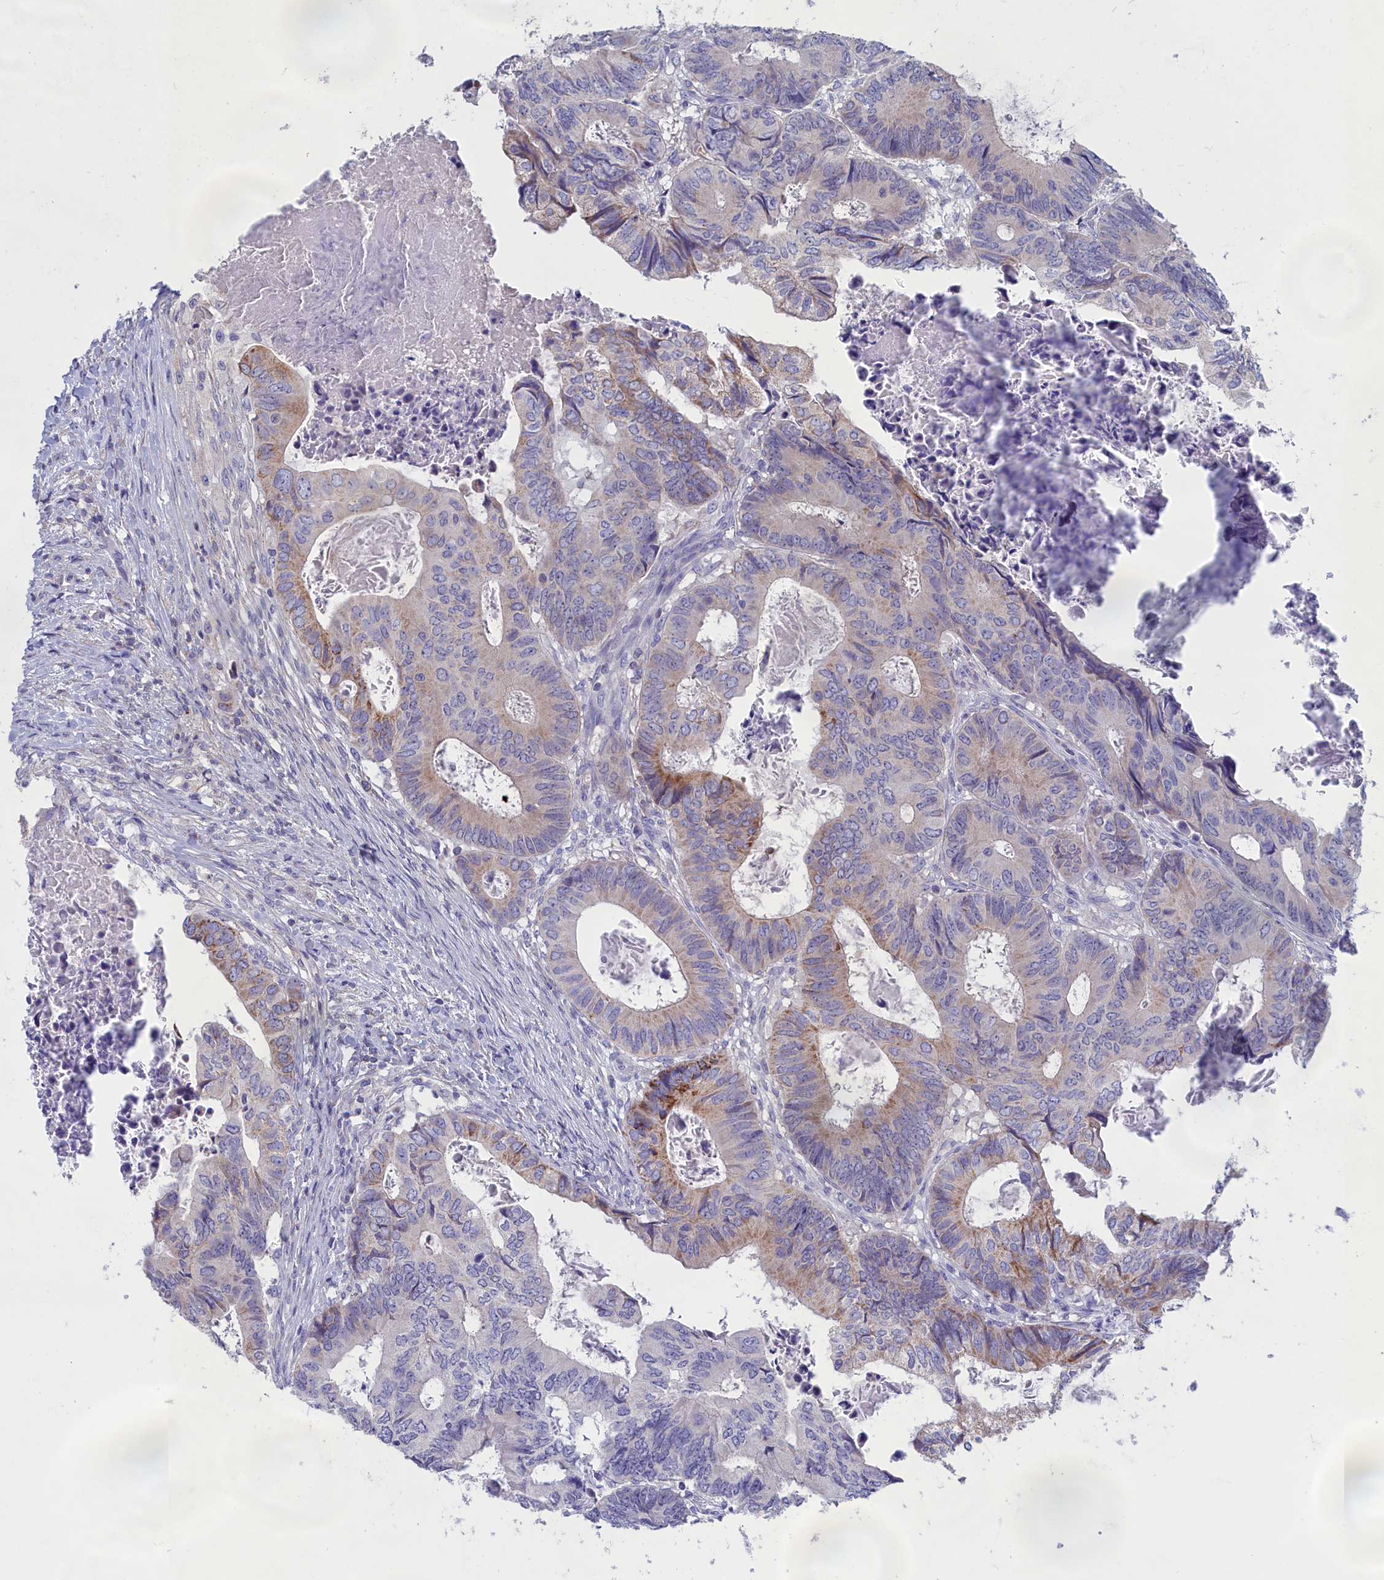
{"staining": {"intensity": "moderate", "quantity": "<25%", "location": "cytoplasmic/membranous"}, "tissue": "colorectal cancer", "cell_type": "Tumor cells", "image_type": "cancer", "snomed": [{"axis": "morphology", "description": "Adenocarcinoma, NOS"}, {"axis": "topography", "description": "Colon"}], "caption": "This histopathology image demonstrates immunohistochemistry staining of adenocarcinoma (colorectal), with low moderate cytoplasmic/membranous staining in approximately <25% of tumor cells.", "gene": "PRDM12", "patient": {"sex": "male", "age": 85}}